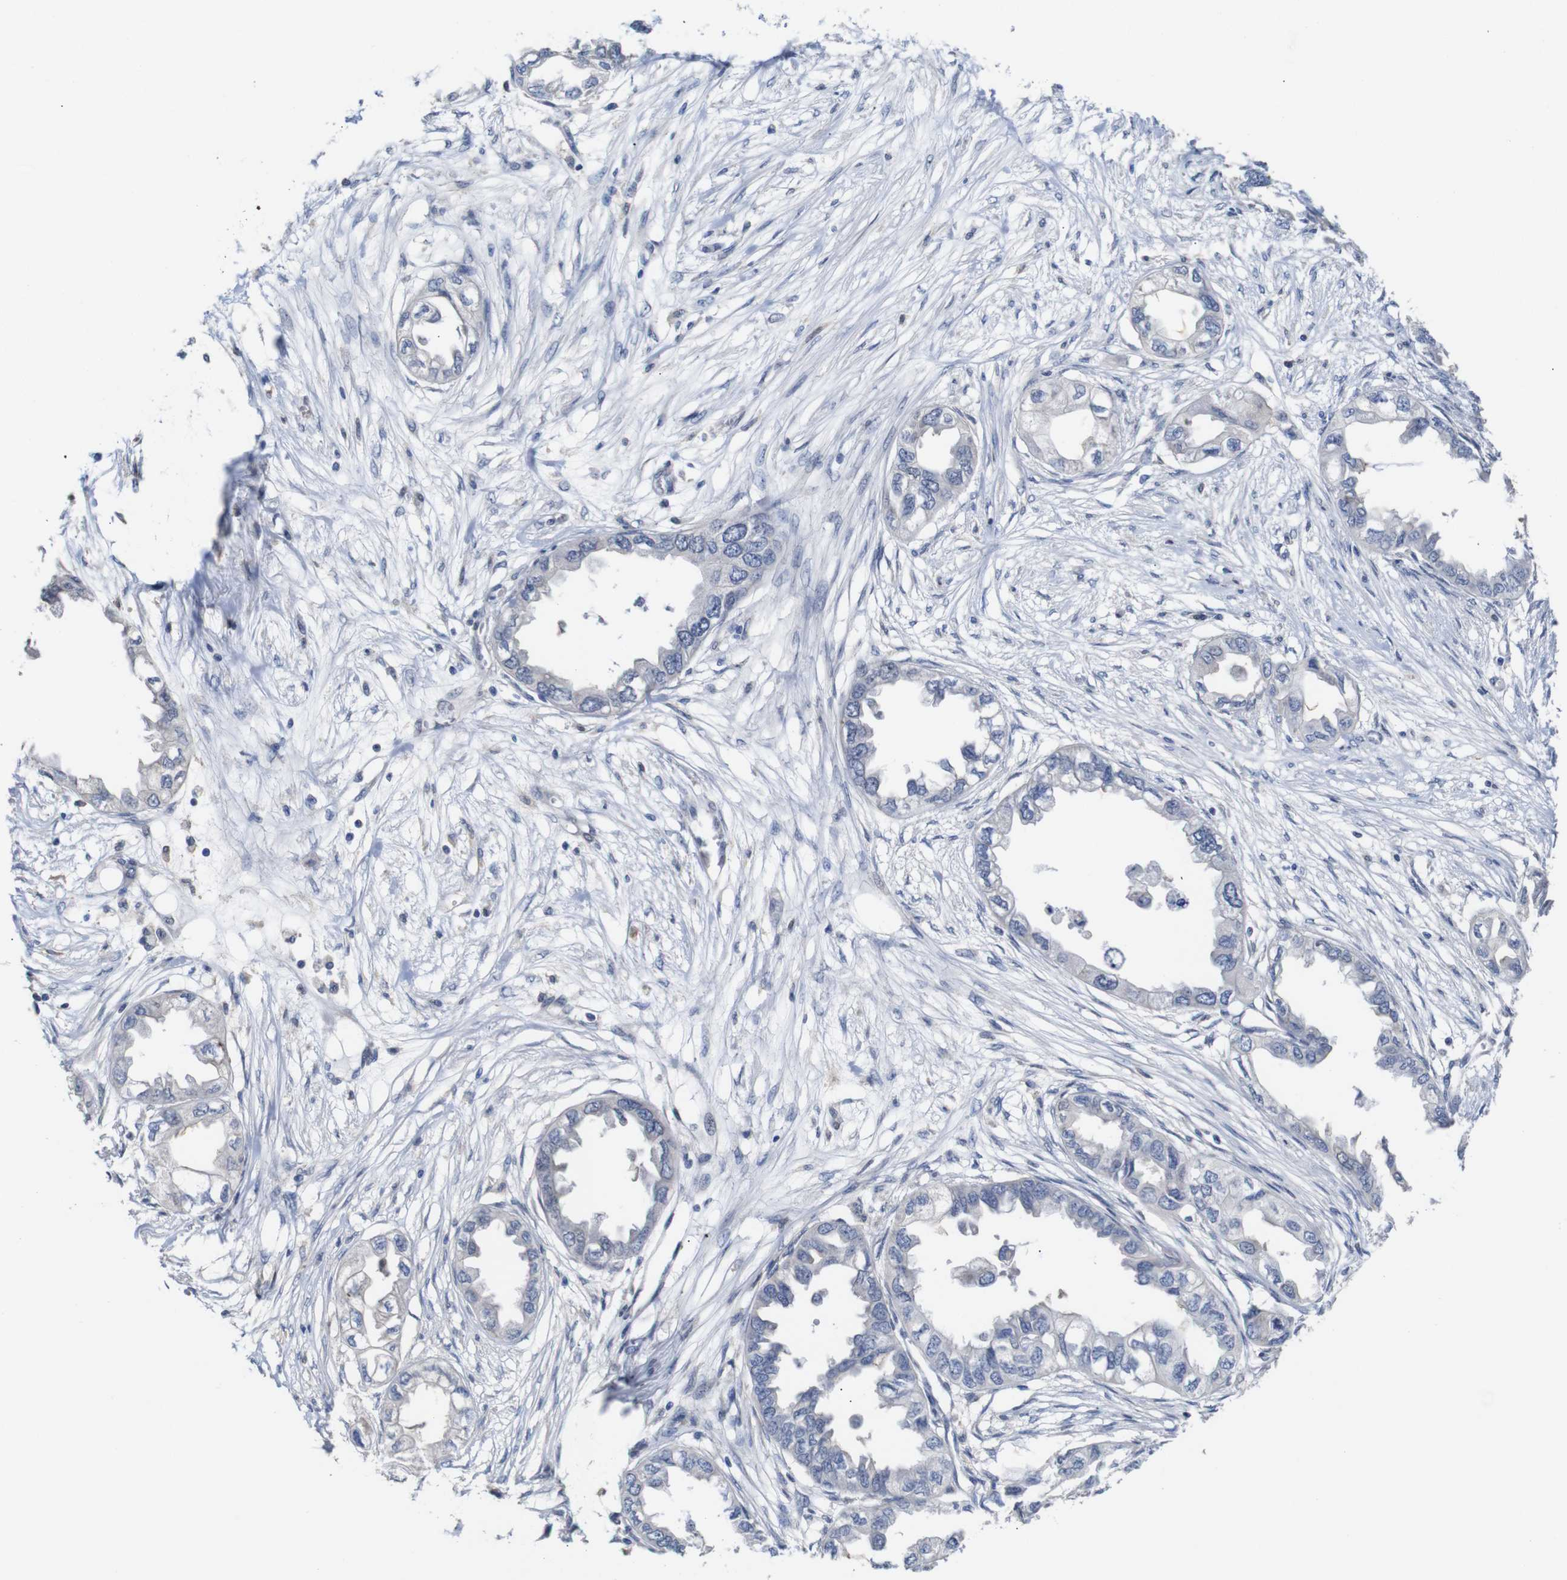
{"staining": {"intensity": "negative", "quantity": "none", "location": "none"}, "tissue": "endometrial cancer", "cell_type": "Tumor cells", "image_type": "cancer", "snomed": [{"axis": "morphology", "description": "Adenocarcinoma, NOS"}, {"axis": "topography", "description": "Endometrium"}], "caption": "Tumor cells show no significant staining in endometrial adenocarcinoma.", "gene": "TCEAL9", "patient": {"sex": "female", "age": 67}}